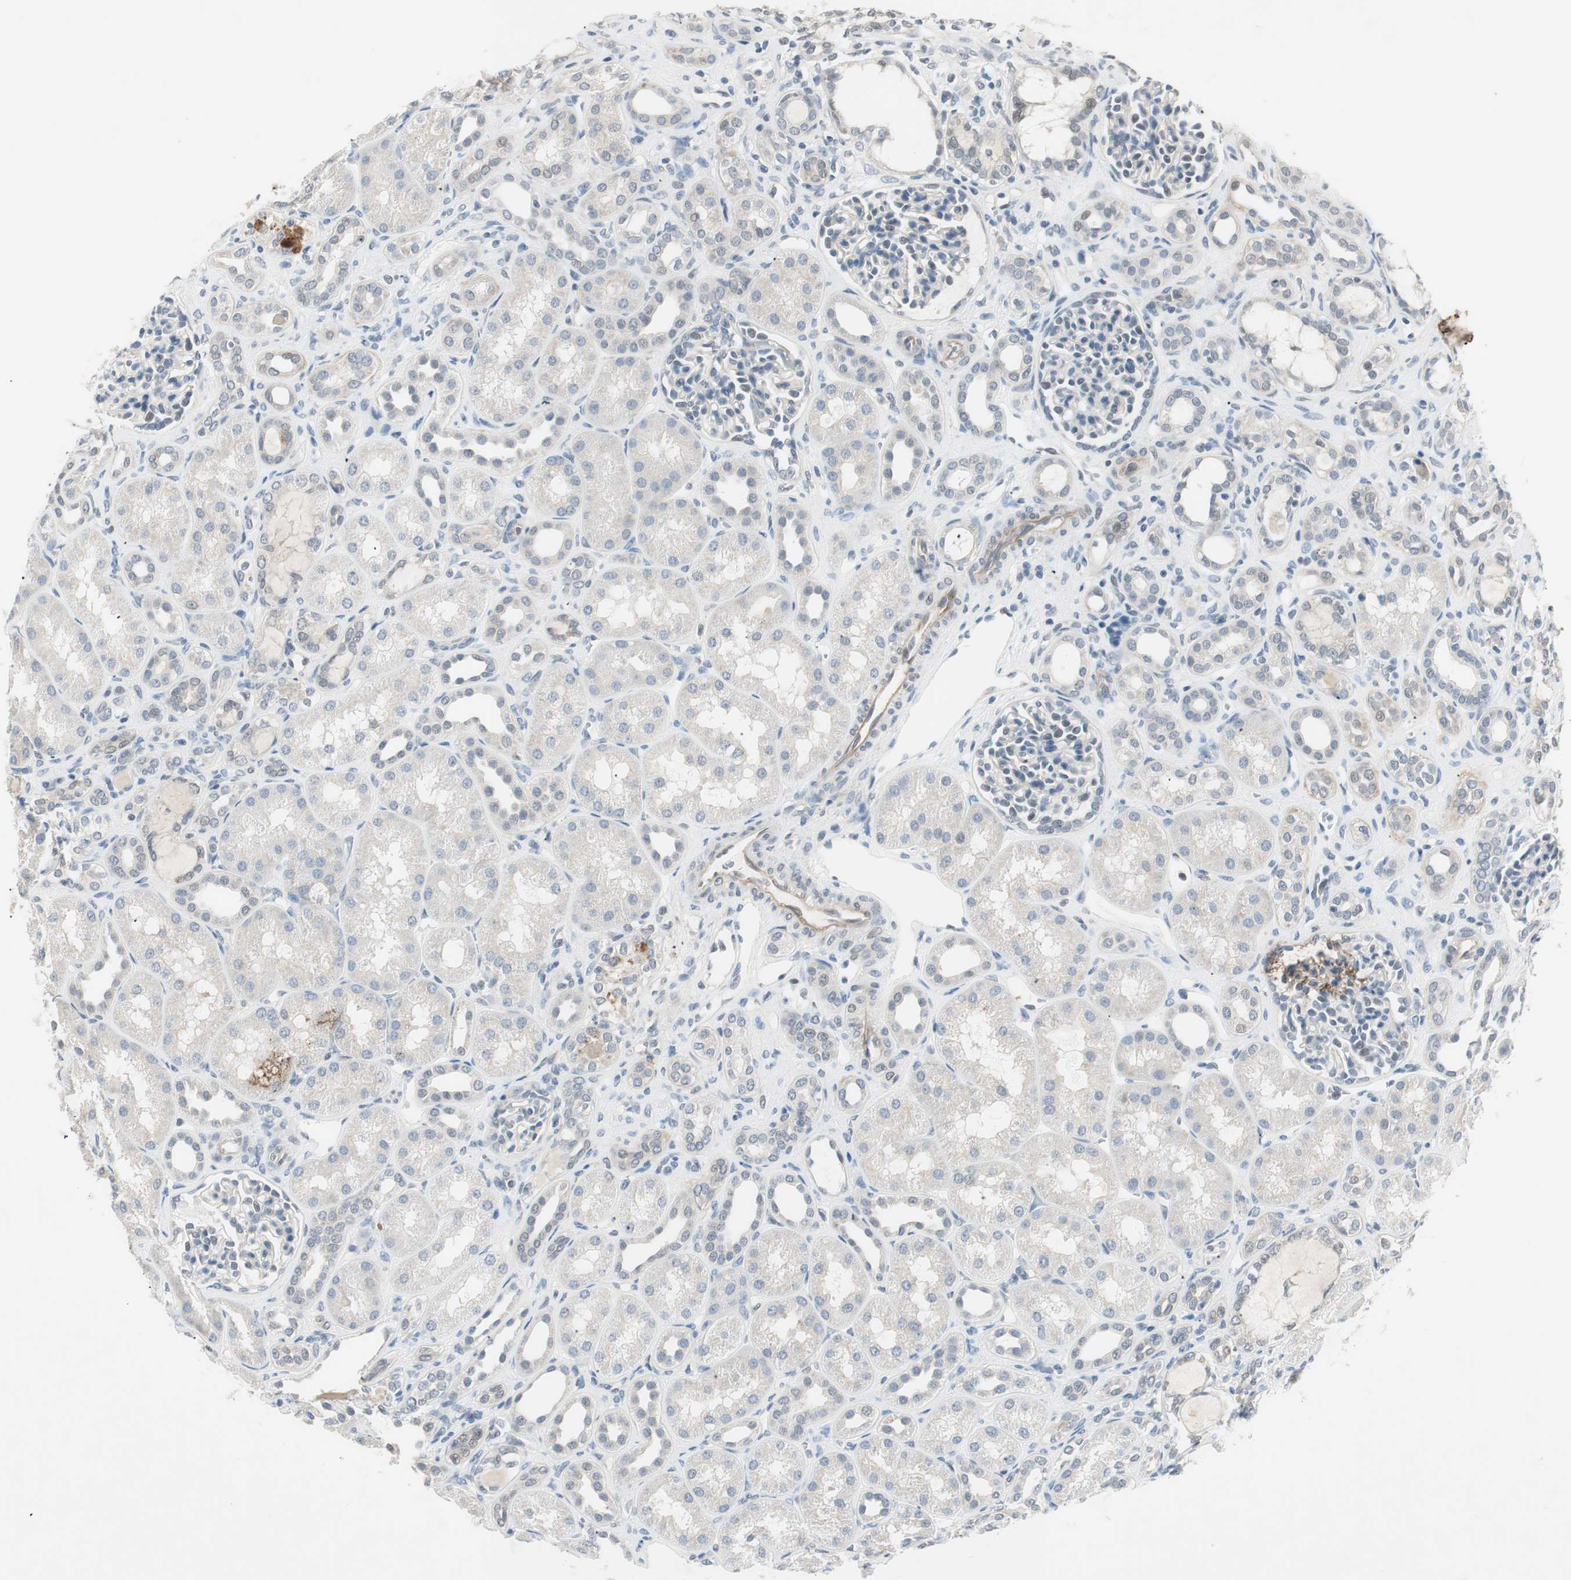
{"staining": {"intensity": "negative", "quantity": "none", "location": "none"}, "tissue": "kidney", "cell_type": "Cells in glomeruli", "image_type": "normal", "snomed": [{"axis": "morphology", "description": "Normal tissue, NOS"}, {"axis": "topography", "description": "Kidney"}], "caption": "Image shows no significant protein positivity in cells in glomeruli of normal kidney.", "gene": "ITGB4", "patient": {"sex": "male", "age": 7}}